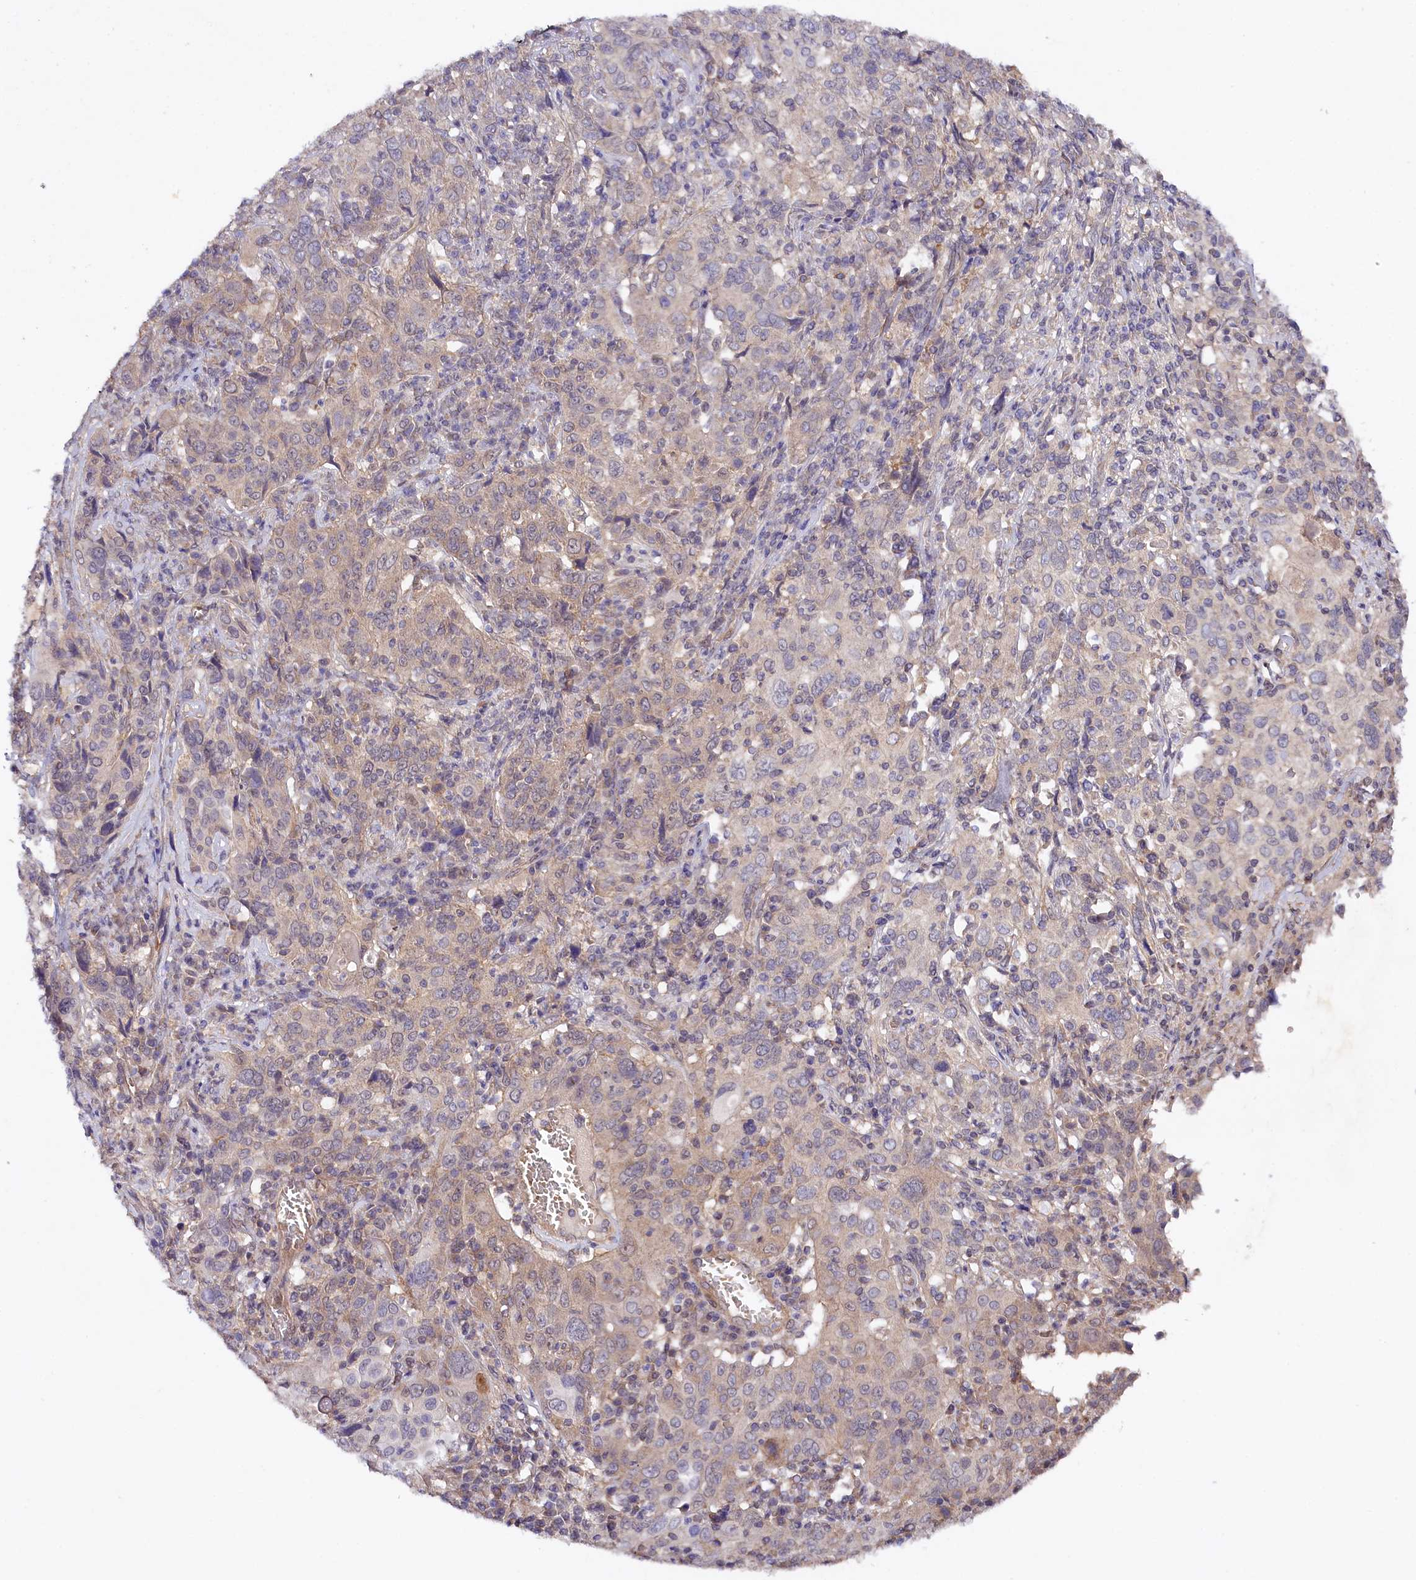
{"staining": {"intensity": "weak", "quantity": "<25%", "location": "cytoplasmic/membranous"}, "tissue": "cervical cancer", "cell_type": "Tumor cells", "image_type": "cancer", "snomed": [{"axis": "morphology", "description": "Squamous cell carcinoma, NOS"}, {"axis": "topography", "description": "Cervix"}], "caption": "Immunohistochemistry (IHC) image of human squamous cell carcinoma (cervical) stained for a protein (brown), which exhibits no staining in tumor cells. (DAB (3,3'-diaminobenzidine) IHC visualized using brightfield microscopy, high magnification).", "gene": "PHLDB1", "patient": {"sex": "female", "age": 46}}